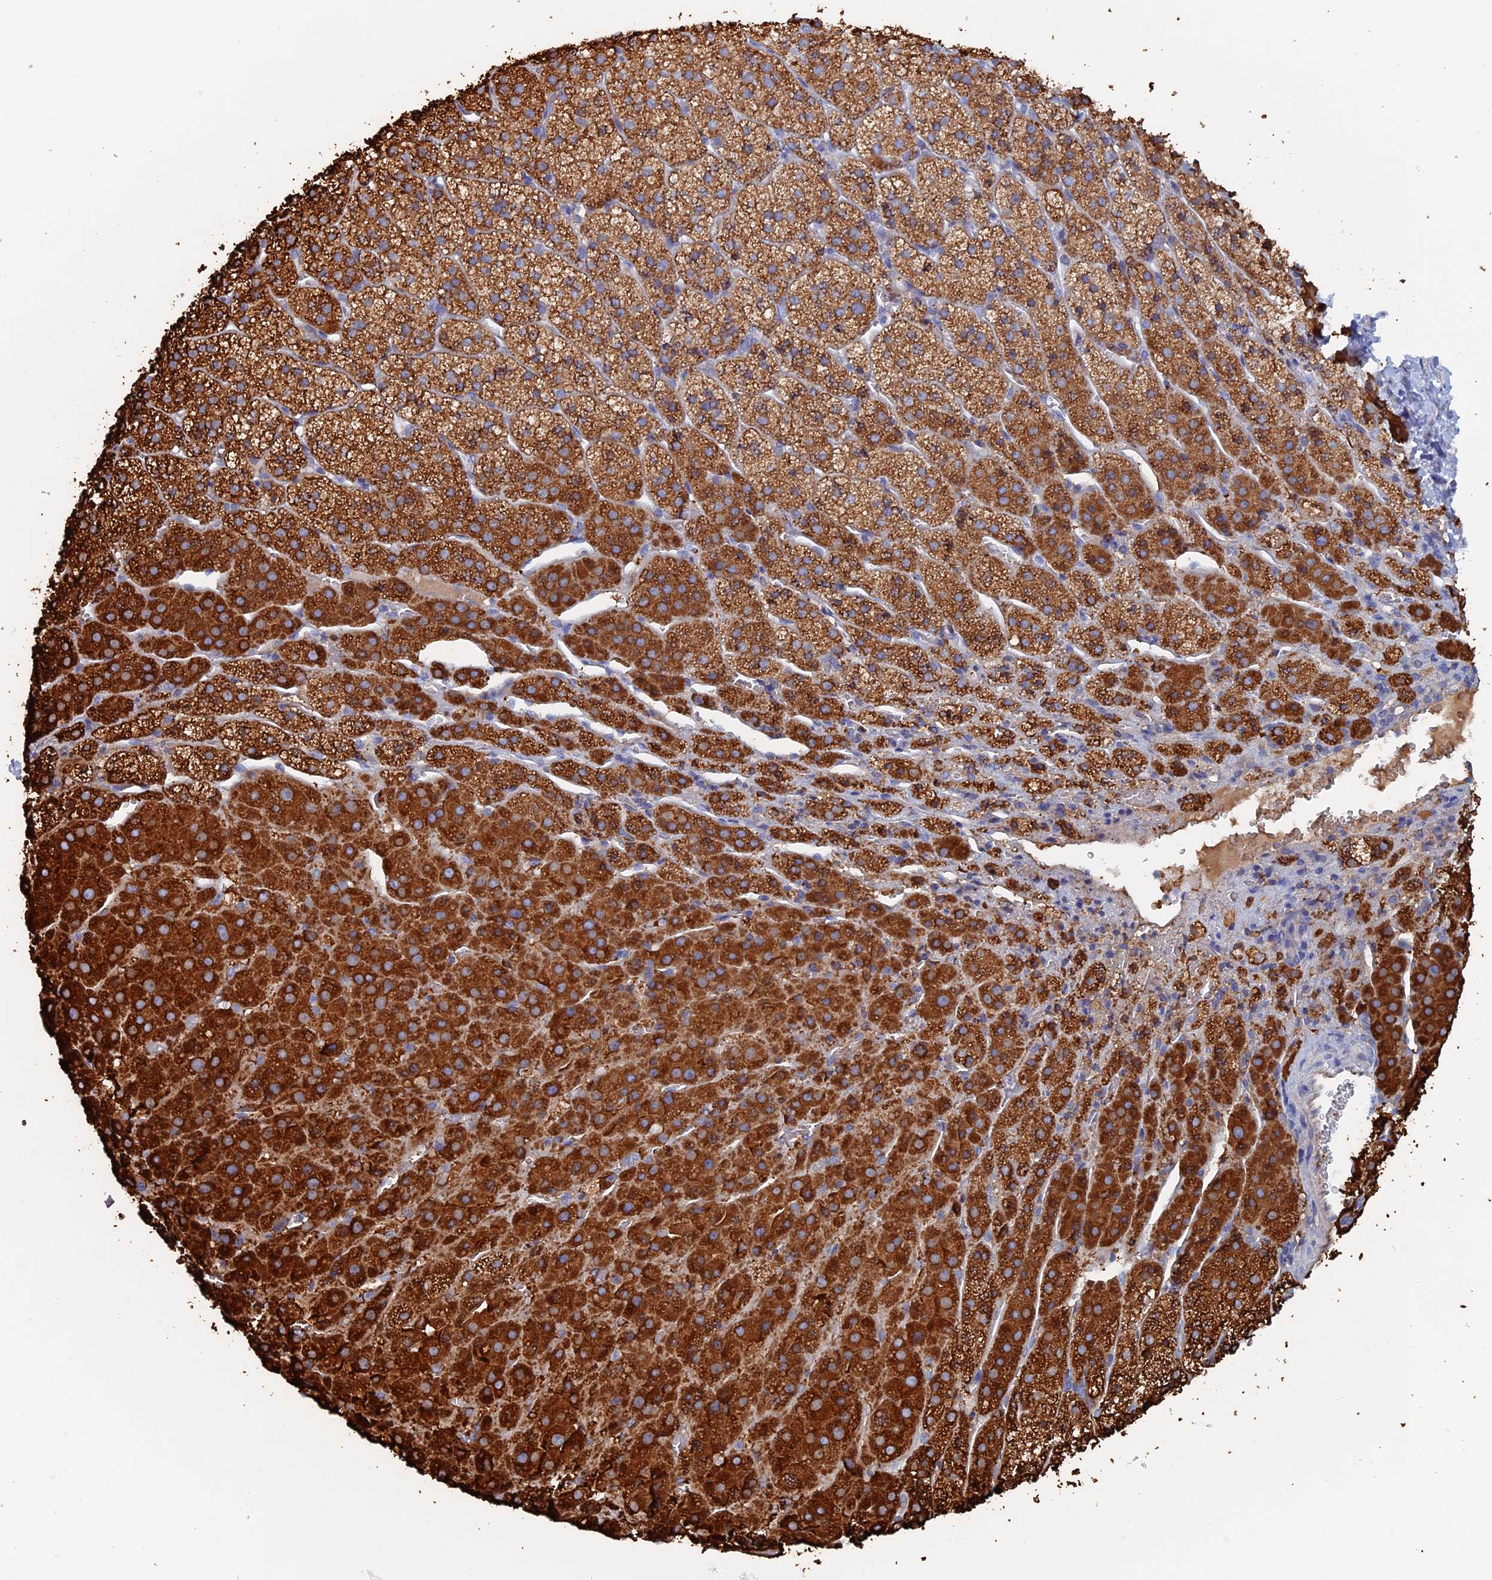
{"staining": {"intensity": "strong", "quantity": ">75%", "location": "cytoplasmic/membranous"}, "tissue": "adrenal gland", "cell_type": "Glandular cells", "image_type": "normal", "snomed": [{"axis": "morphology", "description": "Normal tissue, NOS"}, {"axis": "topography", "description": "Adrenal gland"}], "caption": "Normal adrenal gland shows strong cytoplasmic/membranous positivity in about >75% of glandular cells Immunohistochemistry stains the protein of interest in brown and the nuclei are stained blue..", "gene": "COG7", "patient": {"sex": "female", "age": 44}}